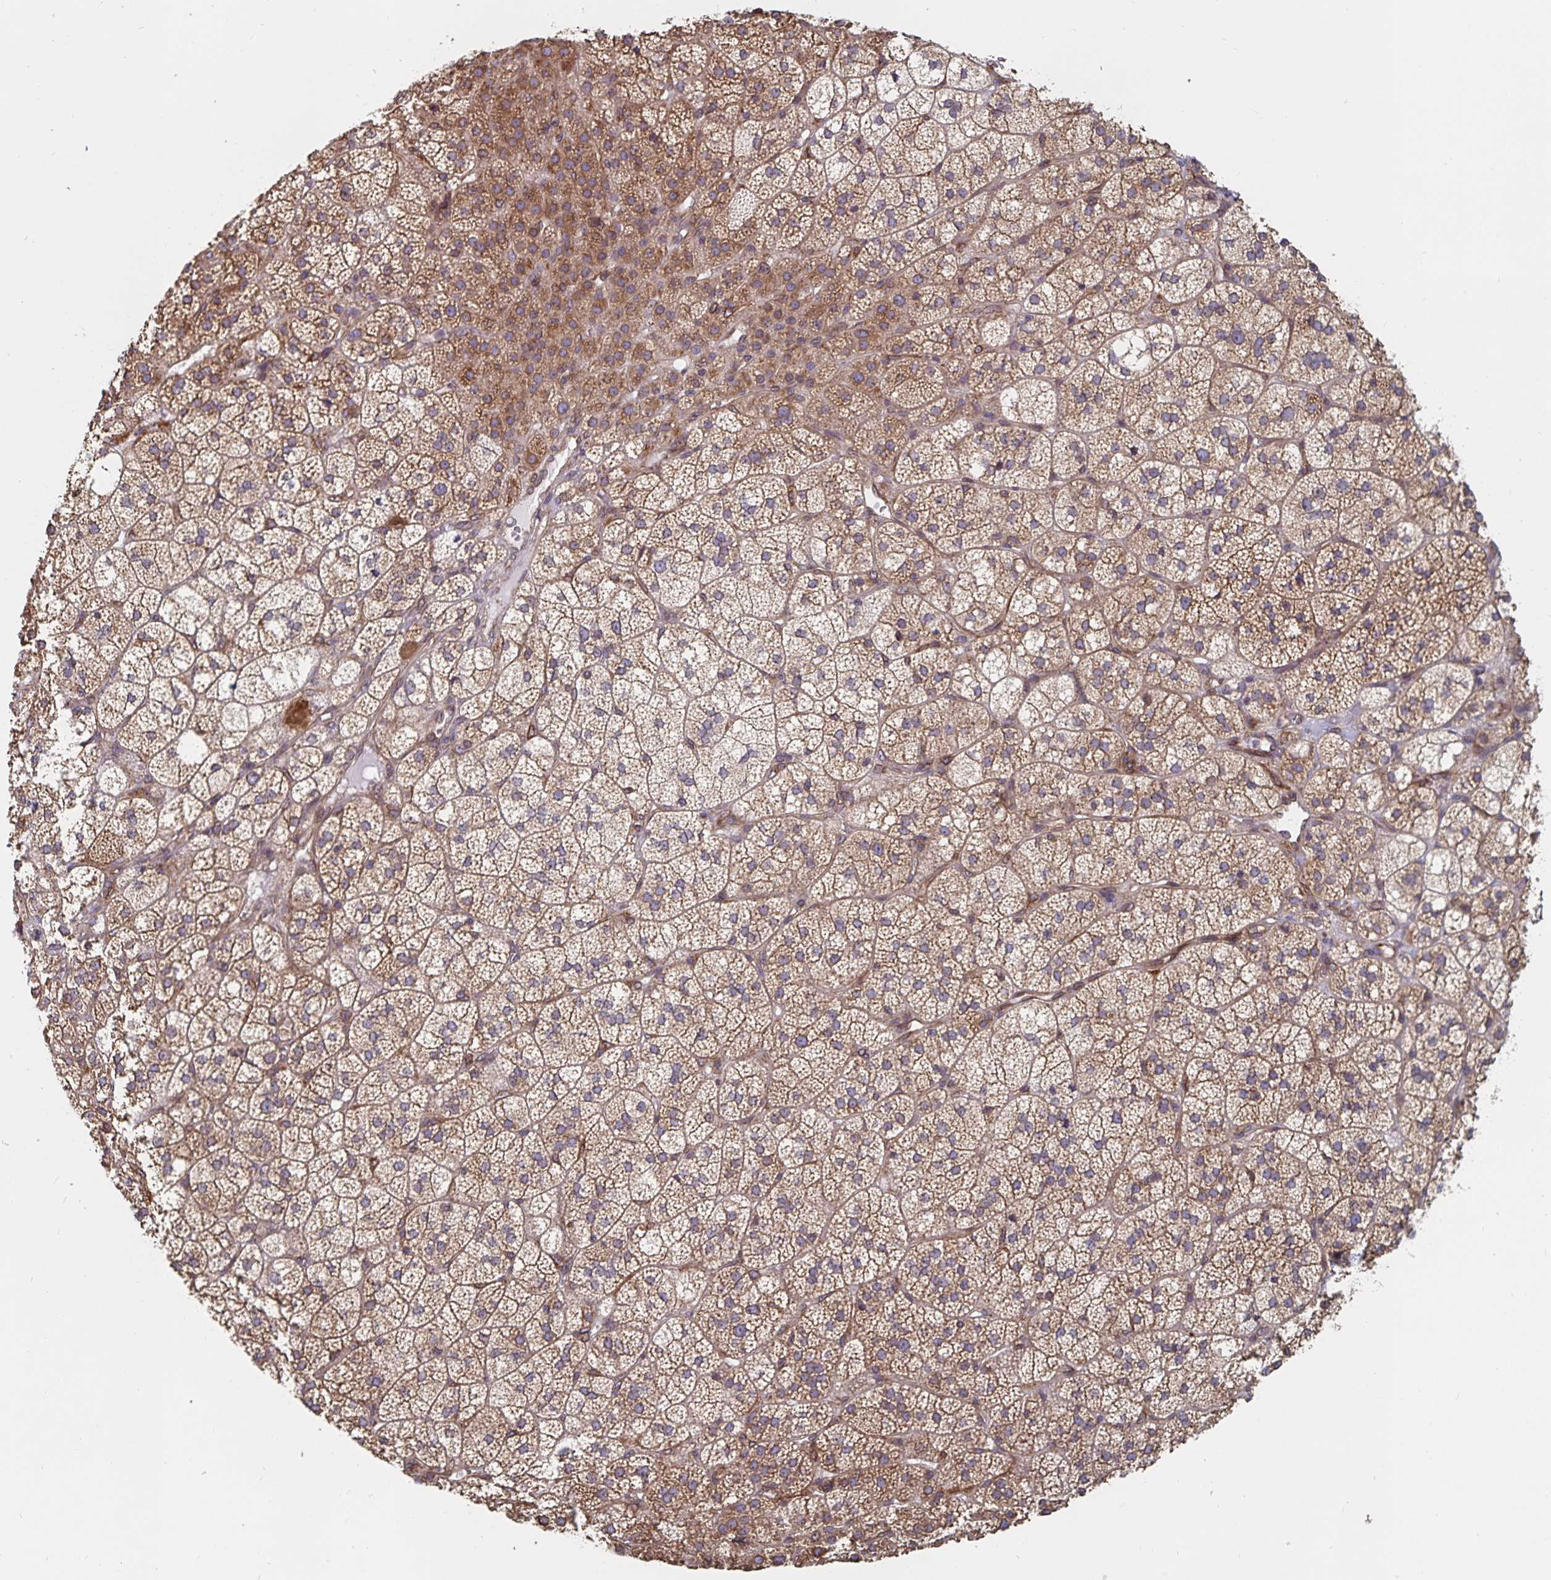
{"staining": {"intensity": "moderate", "quantity": ">75%", "location": "cytoplasmic/membranous"}, "tissue": "adrenal gland", "cell_type": "Glandular cells", "image_type": "normal", "snomed": [{"axis": "morphology", "description": "Normal tissue, NOS"}, {"axis": "topography", "description": "Adrenal gland"}], "caption": "Moderate cytoplasmic/membranous protein staining is identified in about >75% of glandular cells in adrenal gland. (Stains: DAB (3,3'-diaminobenzidine) in brown, nuclei in blue, Microscopy: brightfield microscopy at high magnification).", "gene": "BCAP29", "patient": {"sex": "female", "age": 60}}